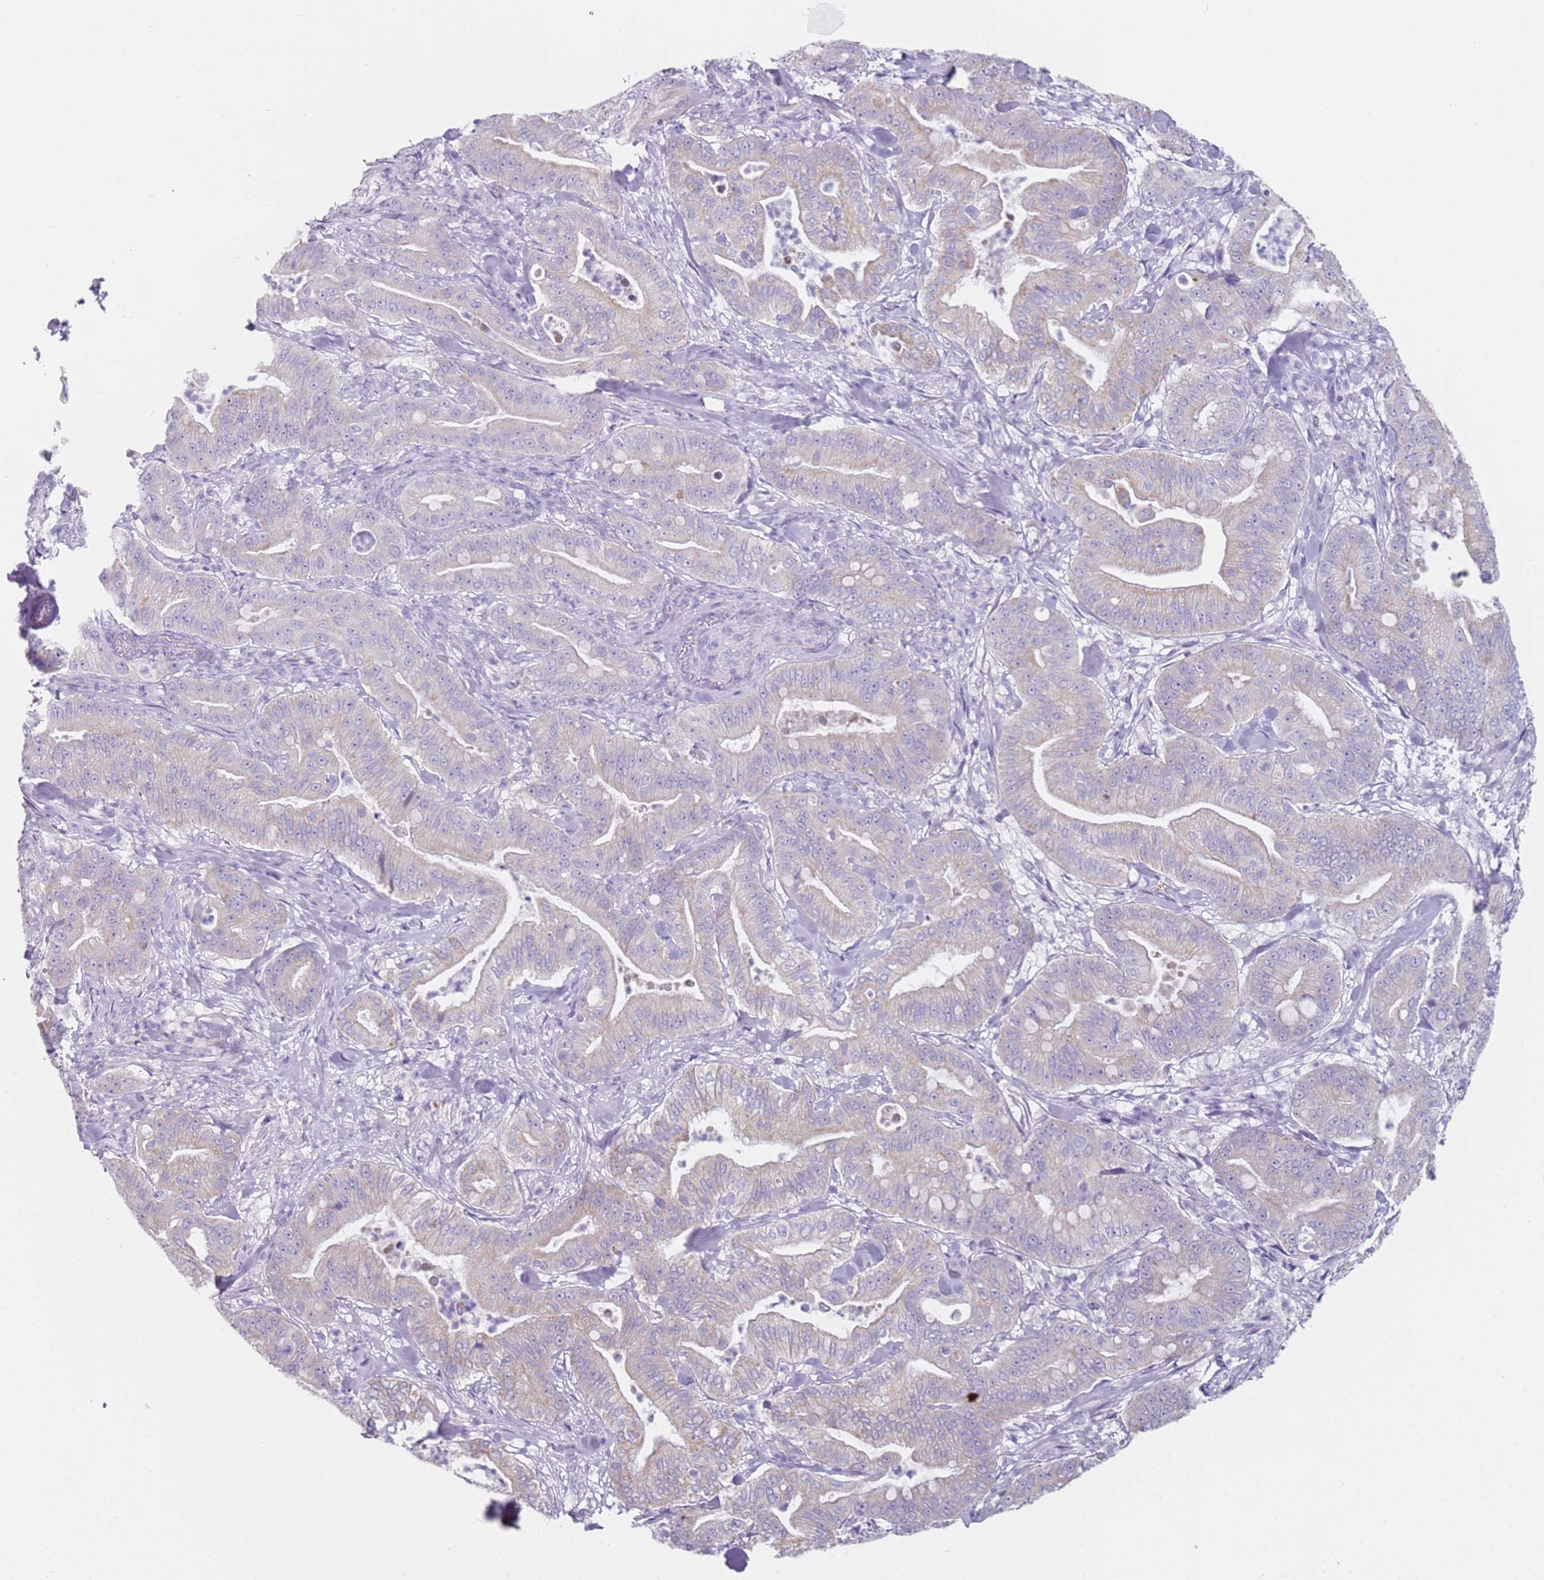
{"staining": {"intensity": "negative", "quantity": "none", "location": "none"}, "tissue": "pancreatic cancer", "cell_type": "Tumor cells", "image_type": "cancer", "snomed": [{"axis": "morphology", "description": "Adenocarcinoma, NOS"}, {"axis": "topography", "description": "Pancreas"}], "caption": "Immunohistochemistry (IHC) of human pancreatic adenocarcinoma displays no staining in tumor cells.", "gene": "ALS2", "patient": {"sex": "male", "age": 71}}